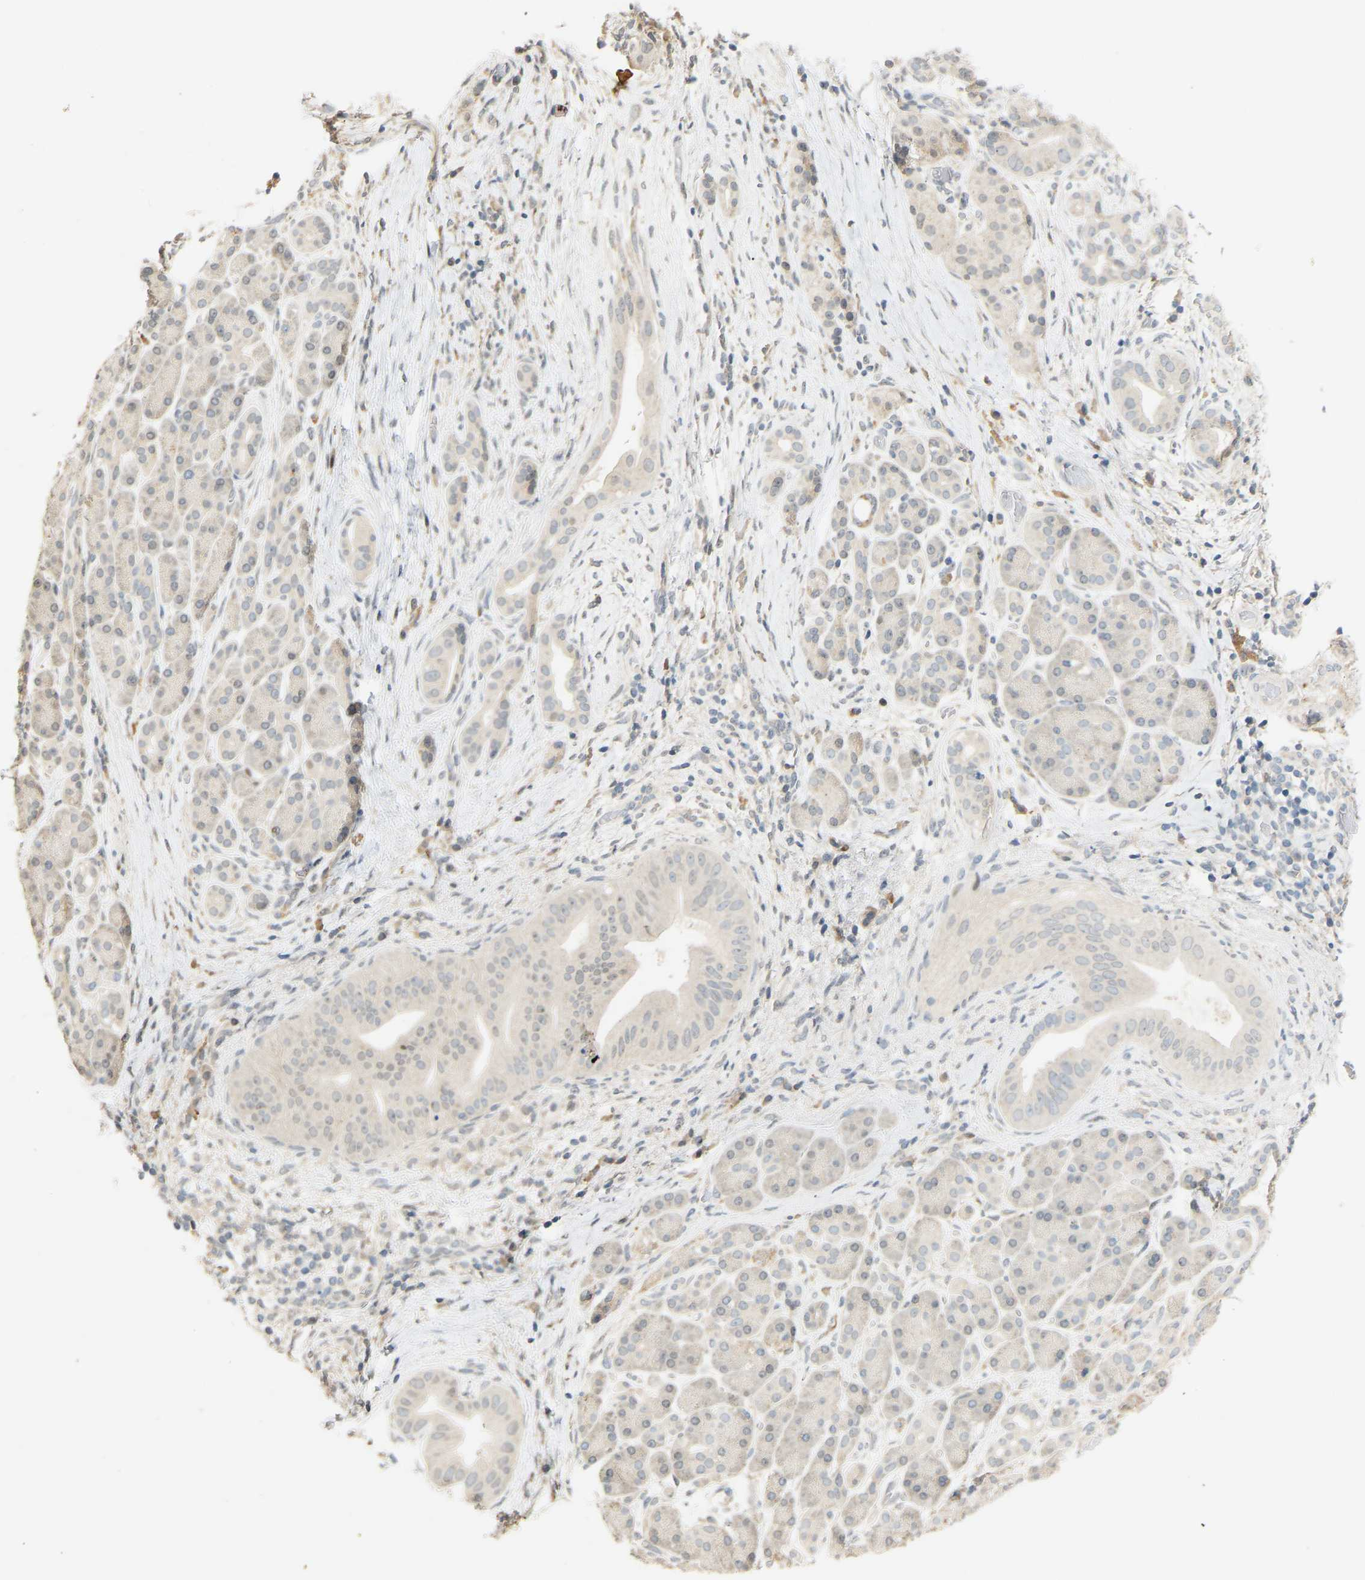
{"staining": {"intensity": "negative", "quantity": "none", "location": "none"}, "tissue": "pancreatic cancer", "cell_type": "Tumor cells", "image_type": "cancer", "snomed": [{"axis": "morphology", "description": "Adenocarcinoma, NOS"}, {"axis": "topography", "description": "Pancreas"}], "caption": "A high-resolution micrograph shows IHC staining of adenocarcinoma (pancreatic), which reveals no significant expression in tumor cells.", "gene": "PTPN4", "patient": {"sex": "male", "age": 55}}